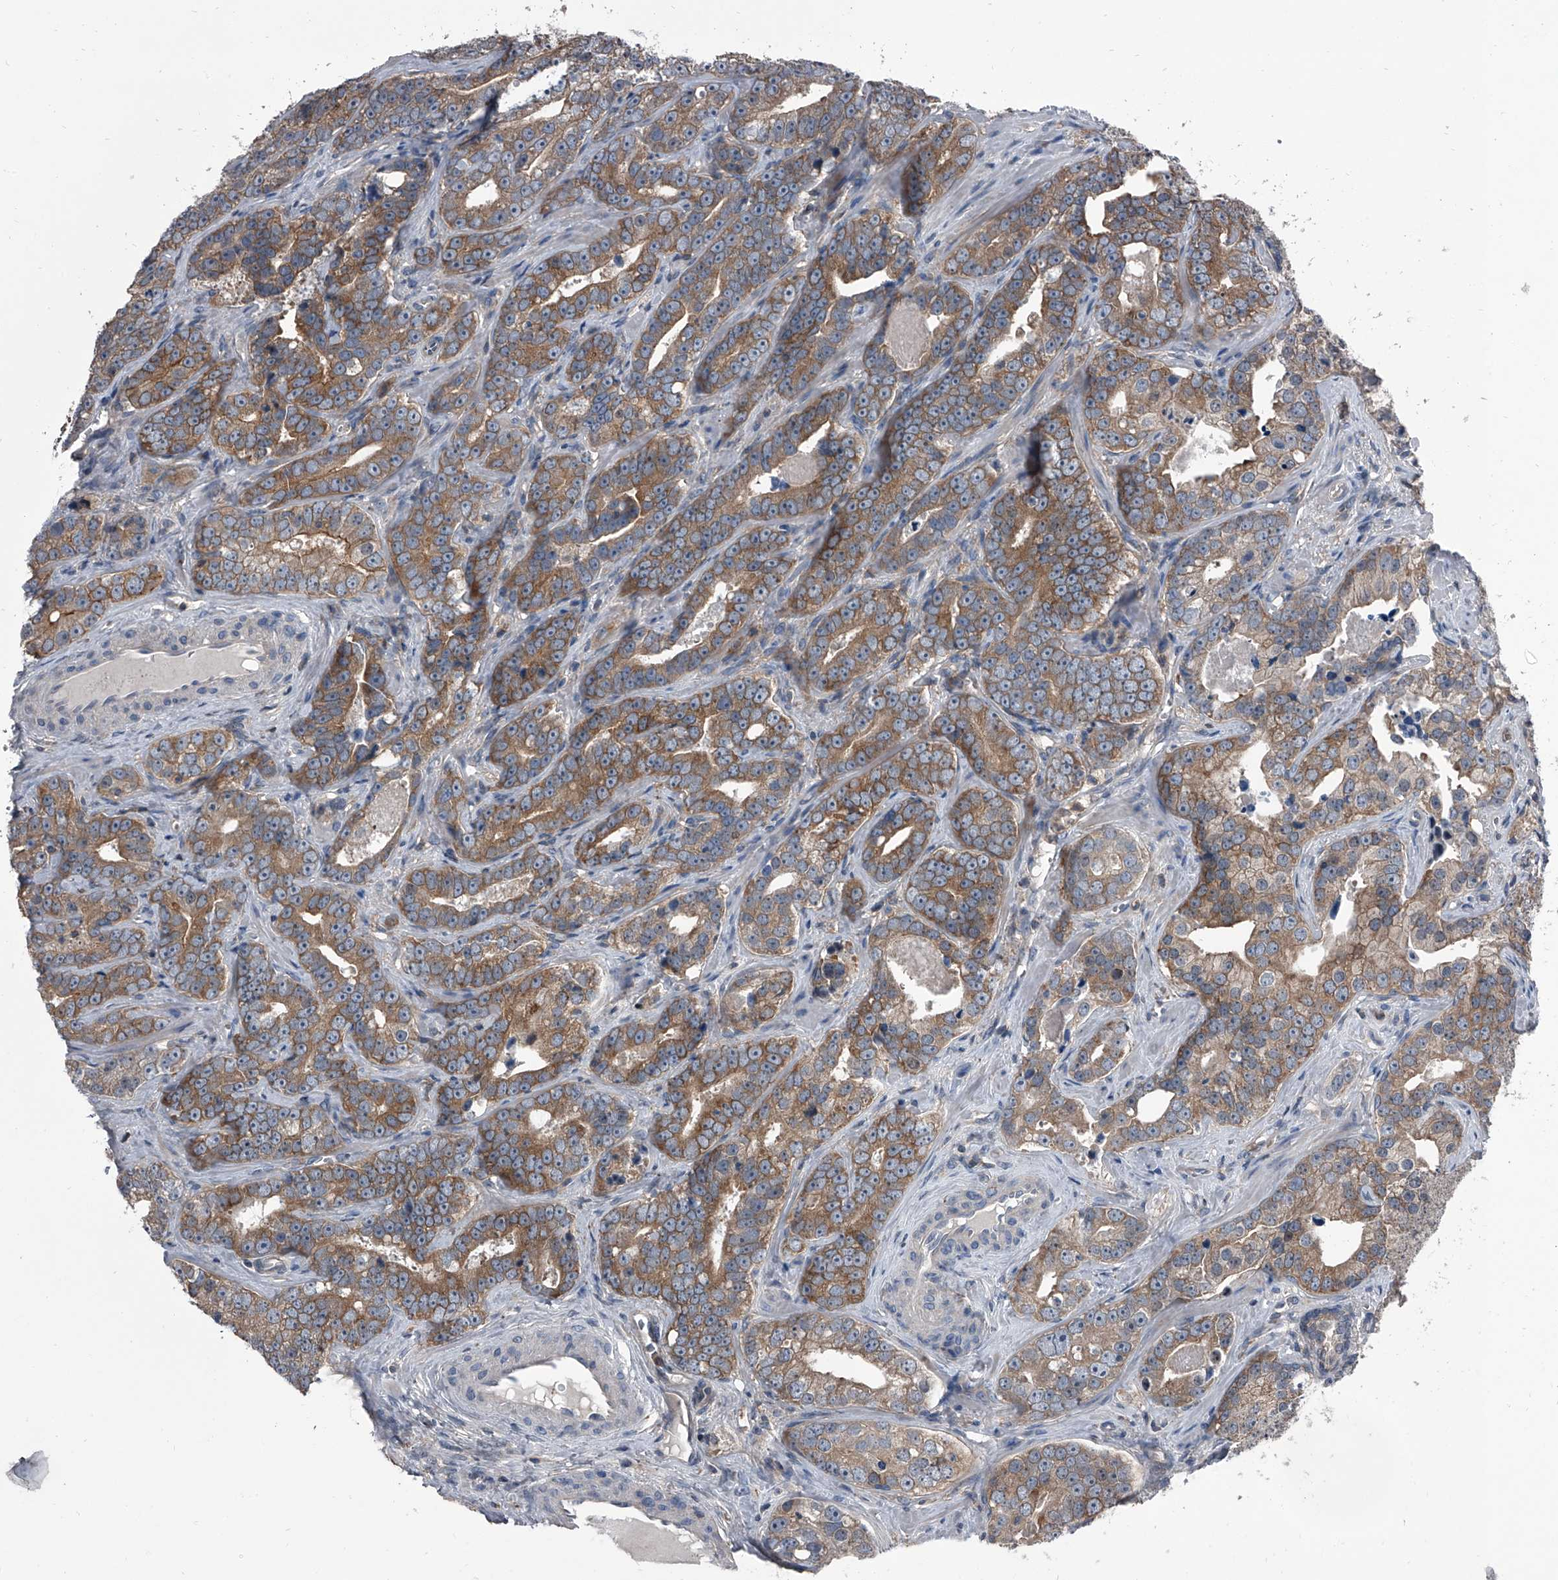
{"staining": {"intensity": "moderate", "quantity": ">75%", "location": "cytoplasmic/membranous"}, "tissue": "prostate cancer", "cell_type": "Tumor cells", "image_type": "cancer", "snomed": [{"axis": "morphology", "description": "Adenocarcinoma, High grade"}, {"axis": "topography", "description": "Prostate"}], "caption": "A histopathology image of prostate high-grade adenocarcinoma stained for a protein shows moderate cytoplasmic/membranous brown staining in tumor cells.", "gene": "PIP5K1A", "patient": {"sex": "male", "age": 62}}